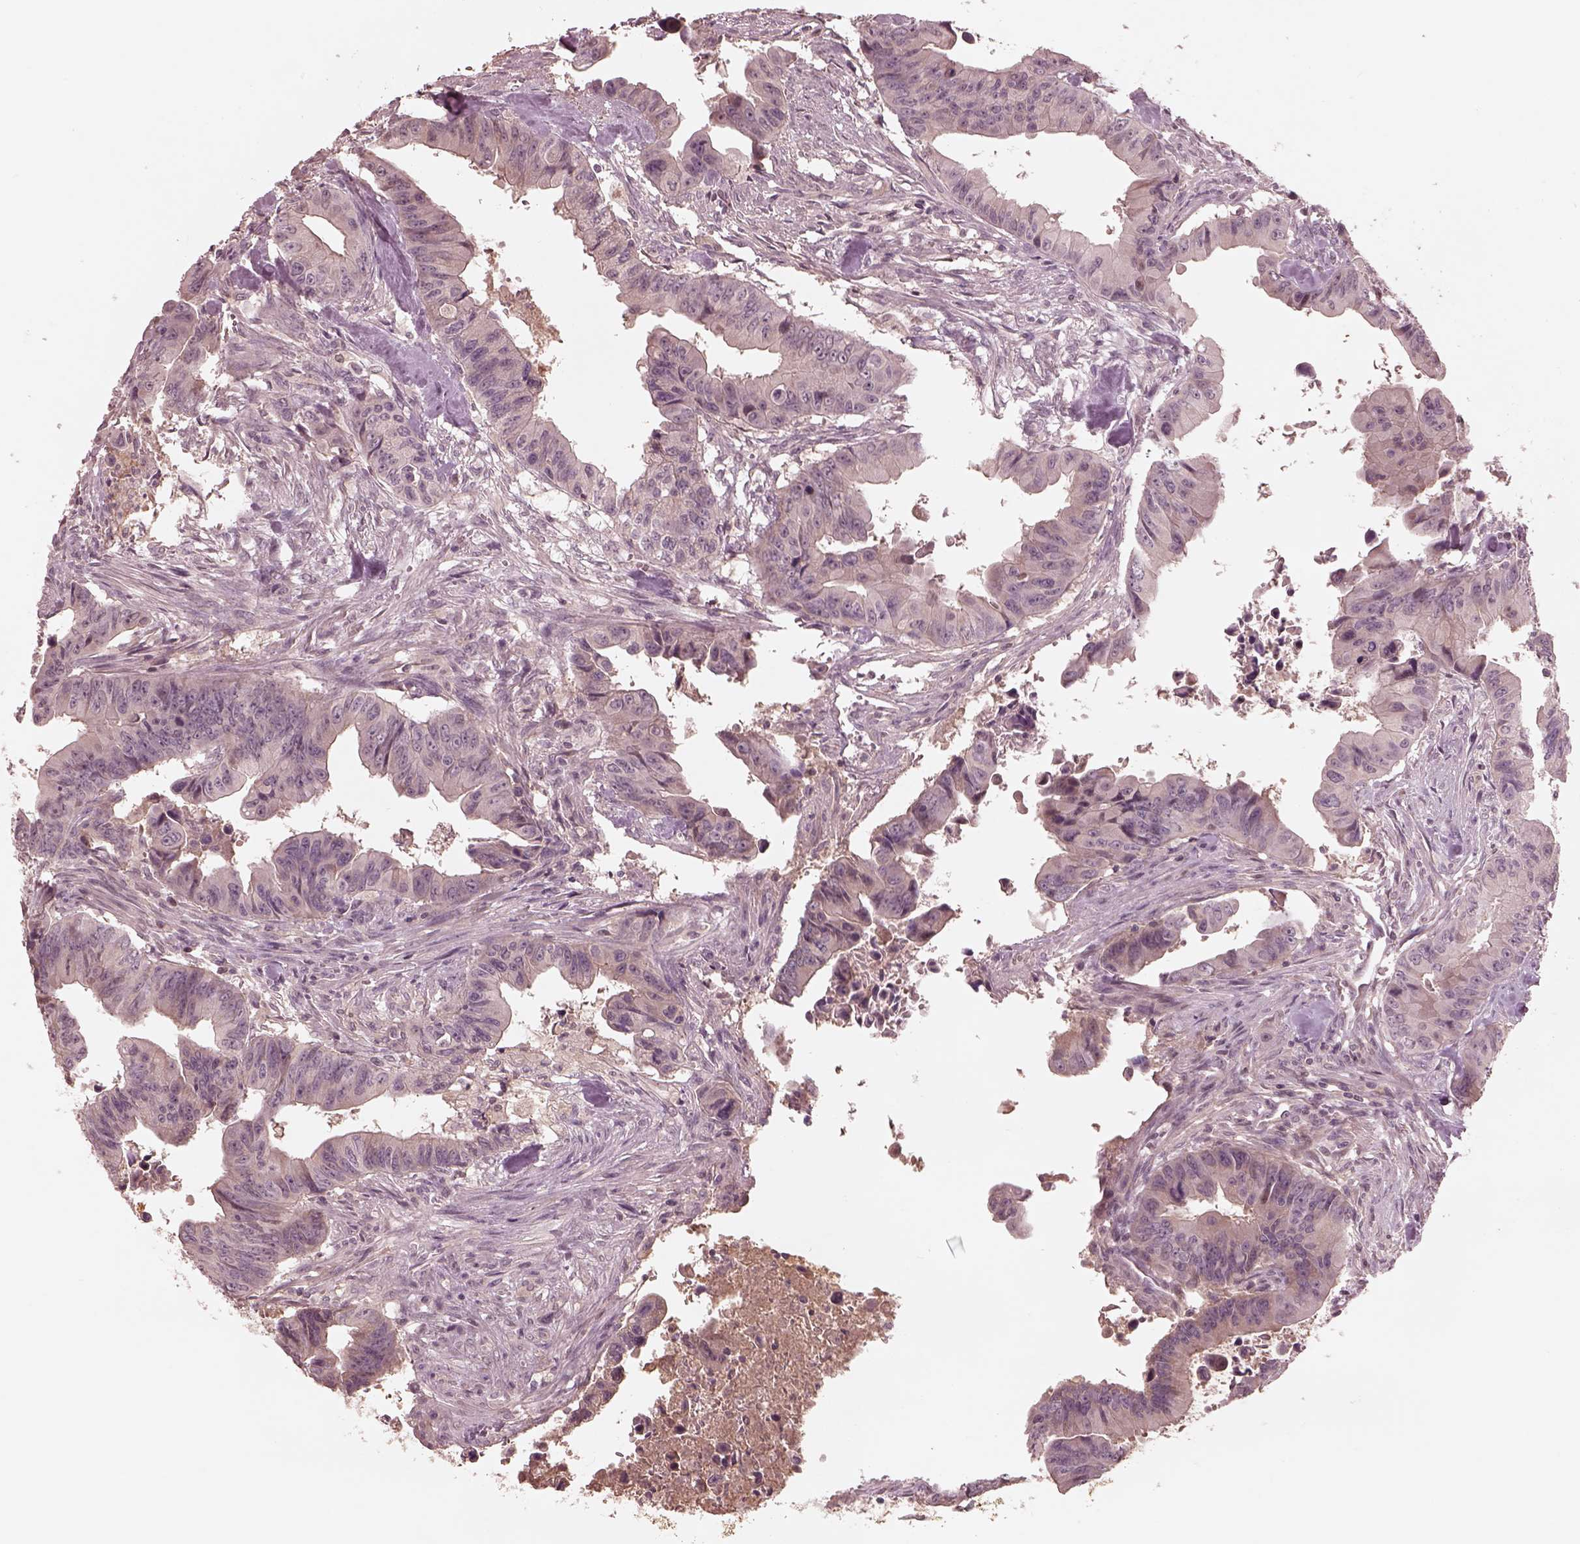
{"staining": {"intensity": "negative", "quantity": "none", "location": "none"}, "tissue": "colorectal cancer", "cell_type": "Tumor cells", "image_type": "cancer", "snomed": [{"axis": "morphology", "description": "Adenocarcinoma, NOS"}, {"axis": "topography", "description": "Colon"}], "caption": "IHC of human colorectal cancer displays no positivity in tumor cells.", "gene": "TF", "patient": {"sex": "female", "age": 87}}